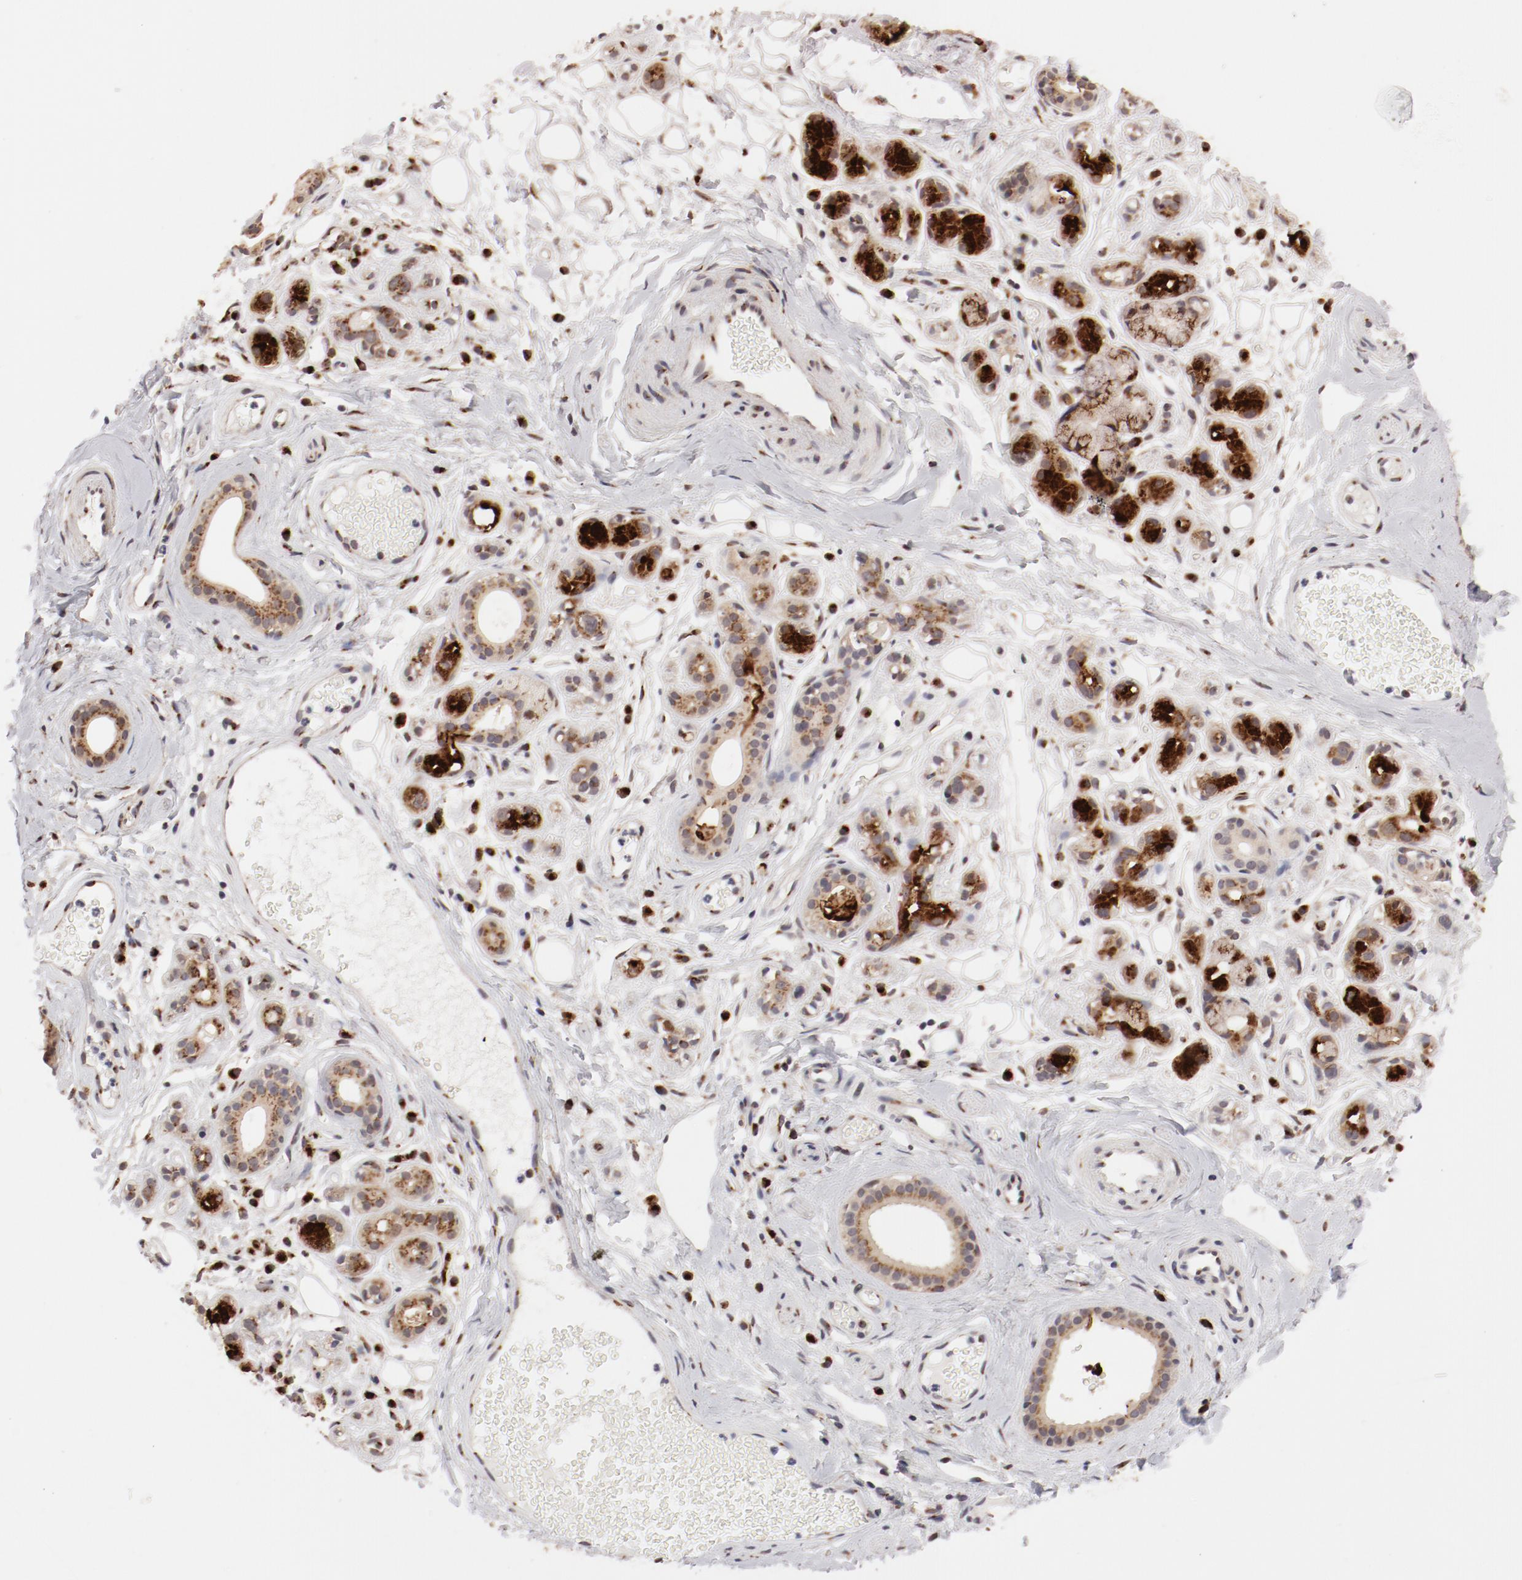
{"staining": {"intensity": "strong", "quantity": "25%-75%", "location": "cytoplasmic/membranous"}, "tissue": "salivary gland", "cell_type": "Glandular cells", "image_type": "normal", "snomed": [{"axis": "morphology", "description": "Normal tissue, NOS"}, {"axis": "topography", "description": "Salivary gland"}], "caption": "IHC photomicrograph of unremarkable salivary gland: salivary gland stained using immunohistochemistry shows high levels of strong protein expression localized specifically in the cytoplasmic/membranous of glandular cells, appearing as a cytoplasmic/membranous brown color.", "gene": "RPL12", "patient": {"sex": "male", "age": 54}}